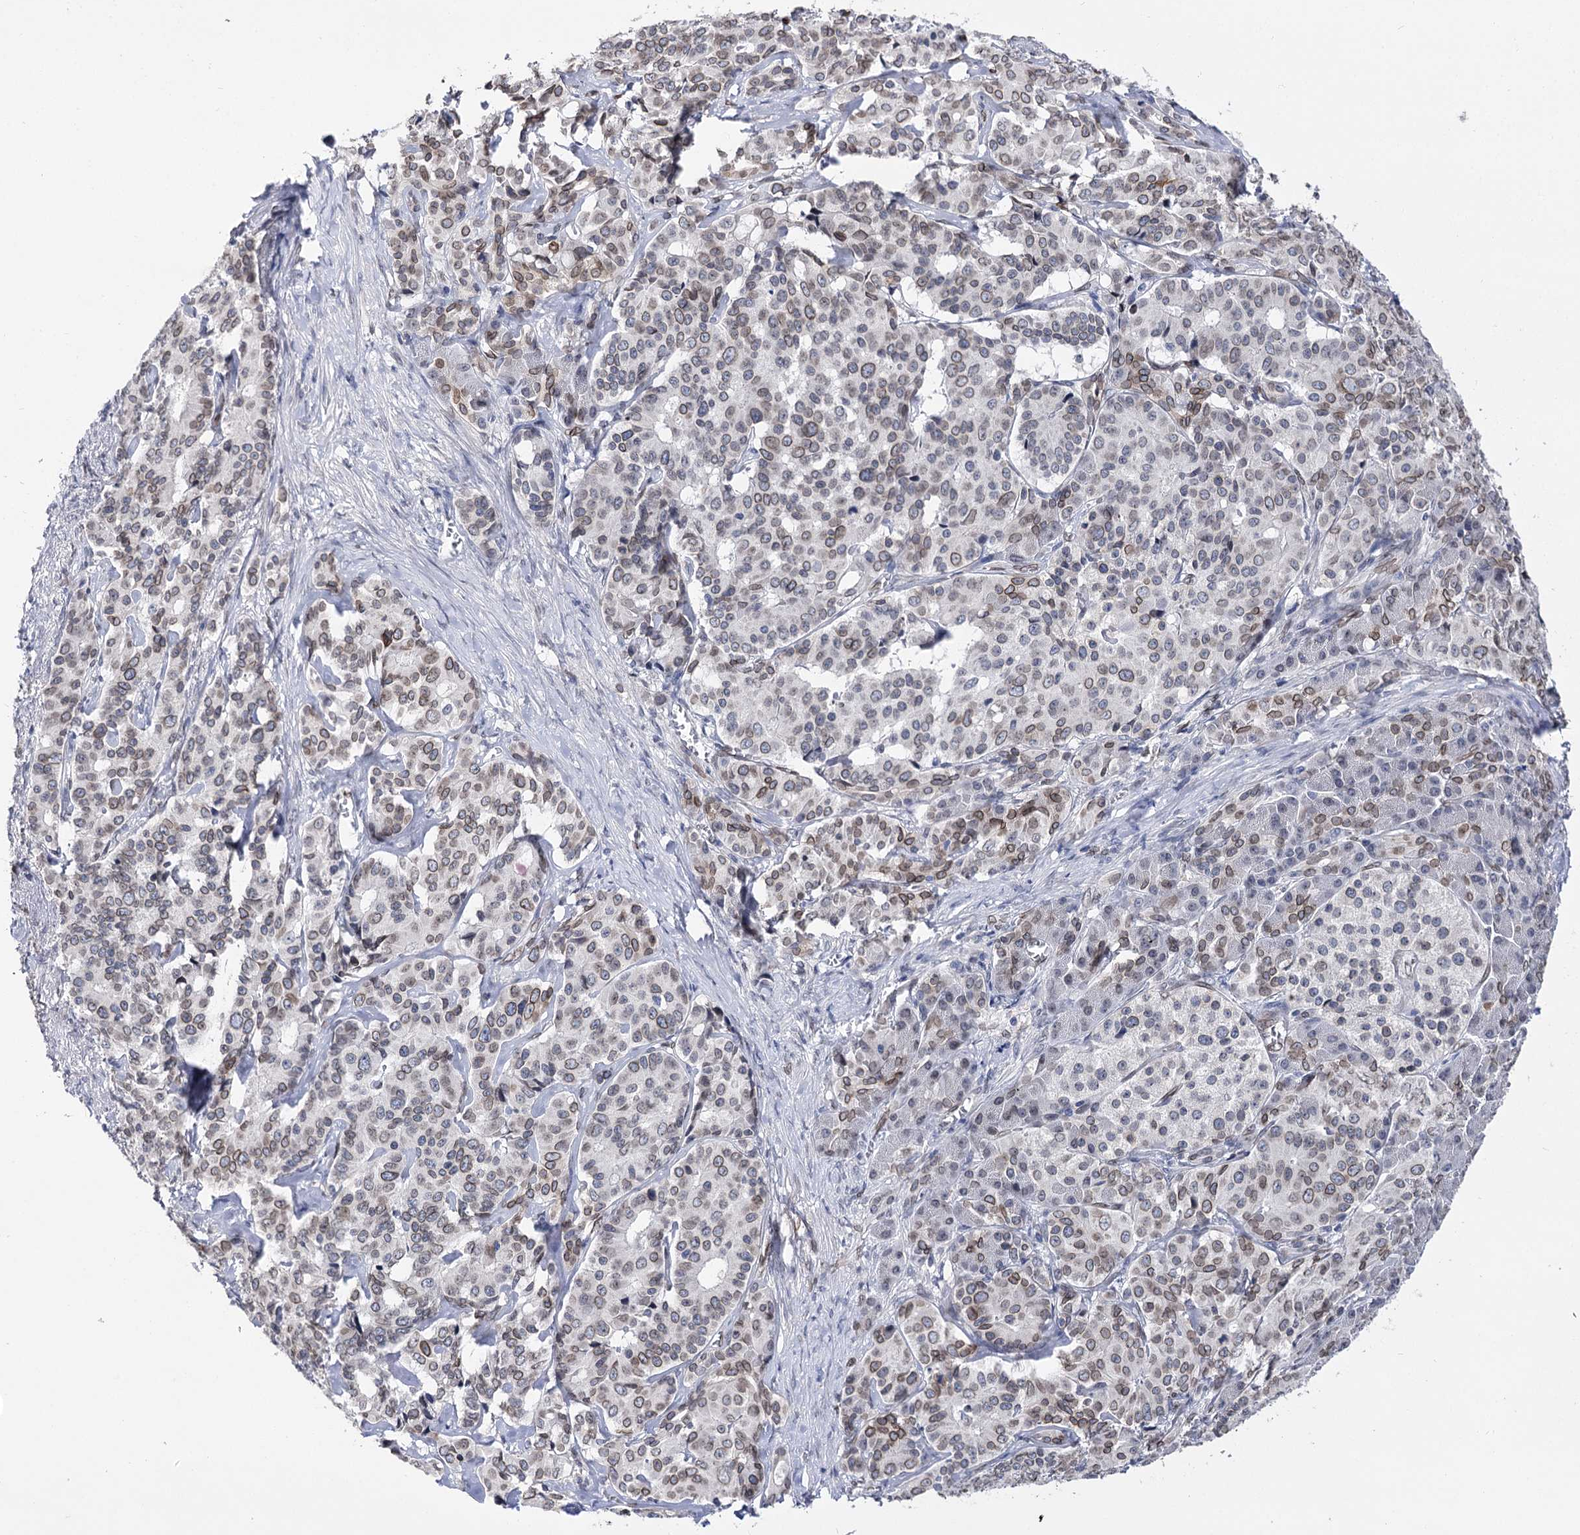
{"staining": {"intensity": "moderate", "quantity": ">75%", "location": "cytoplasmic/membranous,nuclear"}, "tissue": "pancreatic cancer", "cell_type": "Tumor cells", "image_type": "cancer", "snomed": [{"axis": "morphology", "description": "Adenocarcinoma, NOS"}, {"axis": "topography", "description": "Pancreas"}], "caption": "Adenocarcinoma (pancreatic) stained with DAB (3,3'-diaminobenzidine) IHC displays medium levels of moderate cytoplasmic/membranous and nuclear positivity in approximately >75% of tumor cells.", "gene": "TMEM201", "patient": {"sex": "female", "age": 74}}